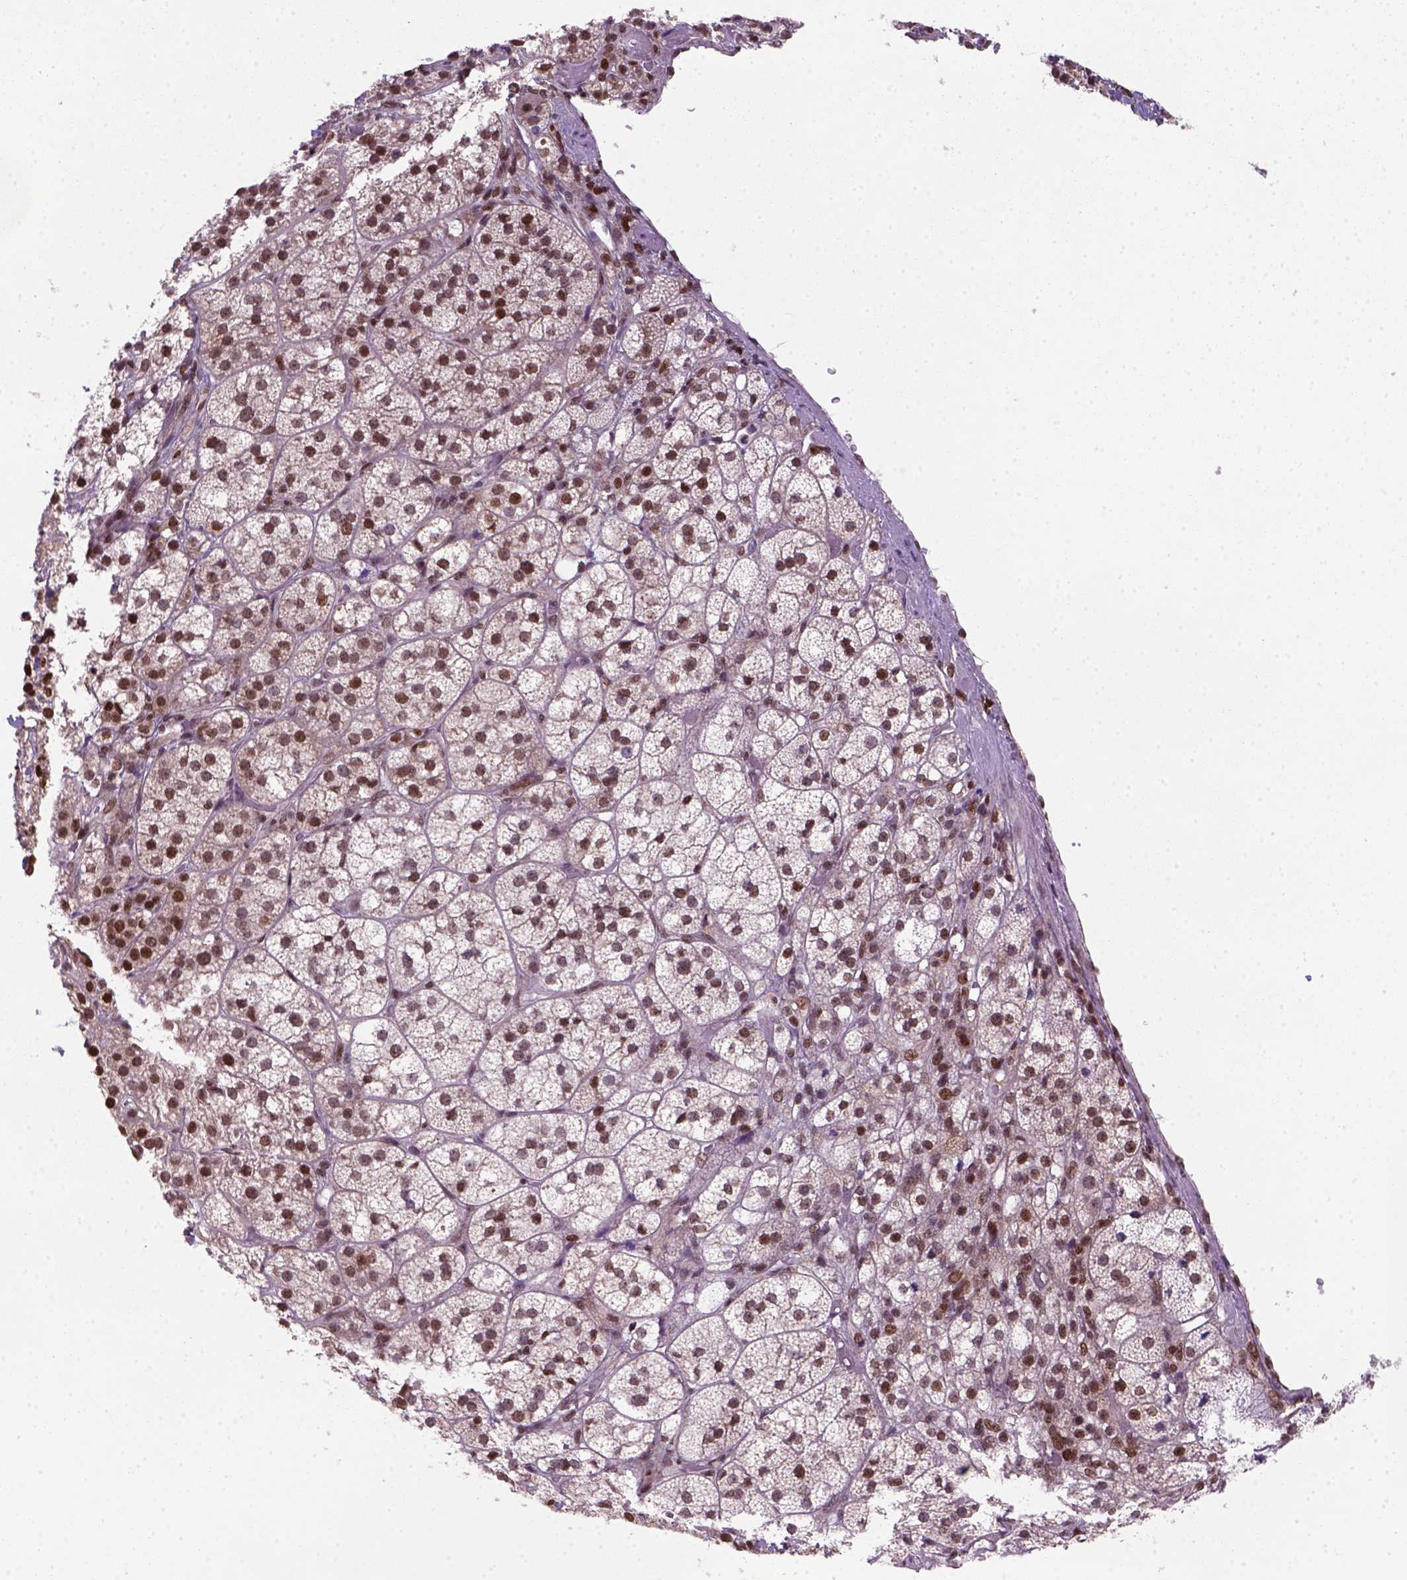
{"staining": {"intensity": "moderate", "quantity": ">75%", "location": "nuclear"}, "tissue": "adrenal gland", "cell_type": "Glandular cells", "image_type": "normal", "snomed": [{"axis": "morphology", "description": "Normal tissue, NOS"}, {"axis": "topography", "description": "Adrenal gland"}], "caption": "About >75% of glandular cells in normal human adrenal gland show moderate nuclear protein positivity as visualized by brown immunohistochemical staining.", "gene": "MGMT", "patient": {"sex": "female", "age": 60}}